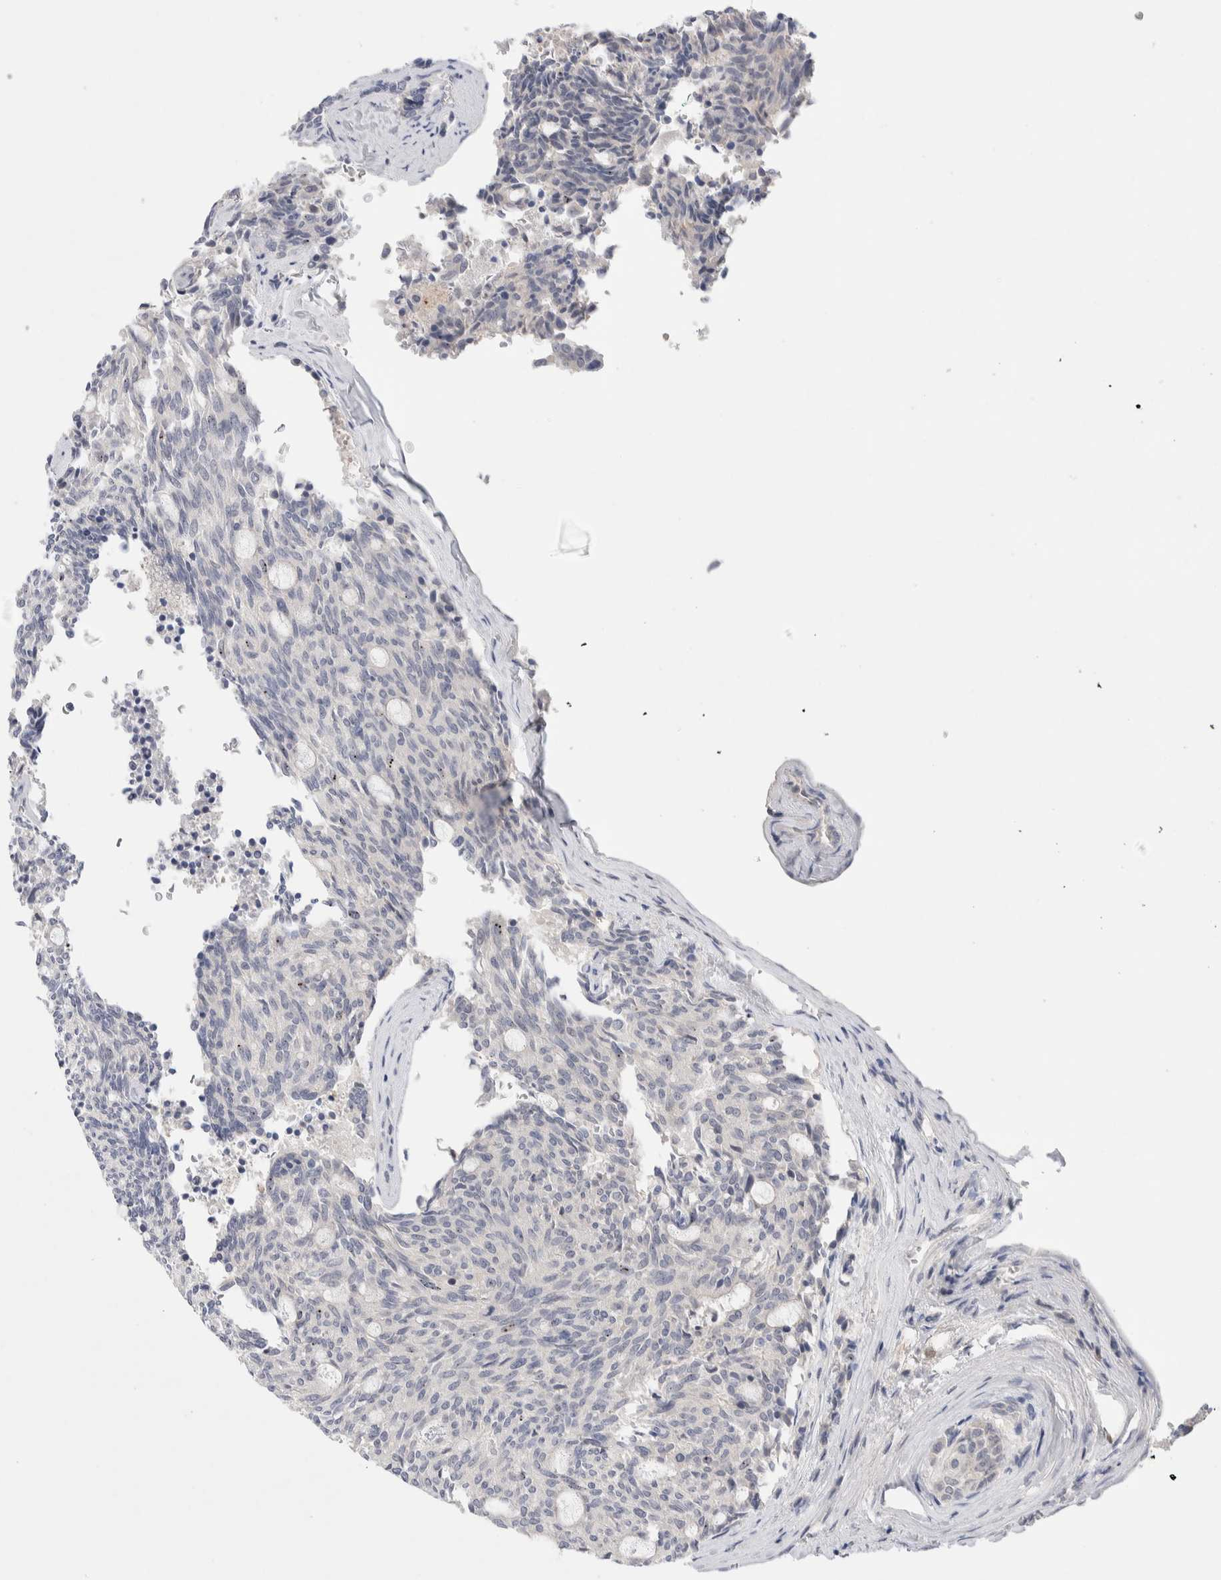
{"staining": {"intensity": "negative", "quantity": "none", "location": "none"}, "tissue": "carcinoid", "cell_type": "Tumor cells", "image_type": "cancer", "snomed": [{"axis": "morphology", "description": "Carcinoid, malignant, NOS"}, {"axis": "topography", "description": "Pancreas"}], "caption": "IHC micrograph of carcinoid (malignant) stained for a protein (brown), which shows no staining in tumor cells.", "gene": "DNAJB6", "patient": {"sex": "female", "age": 54}}